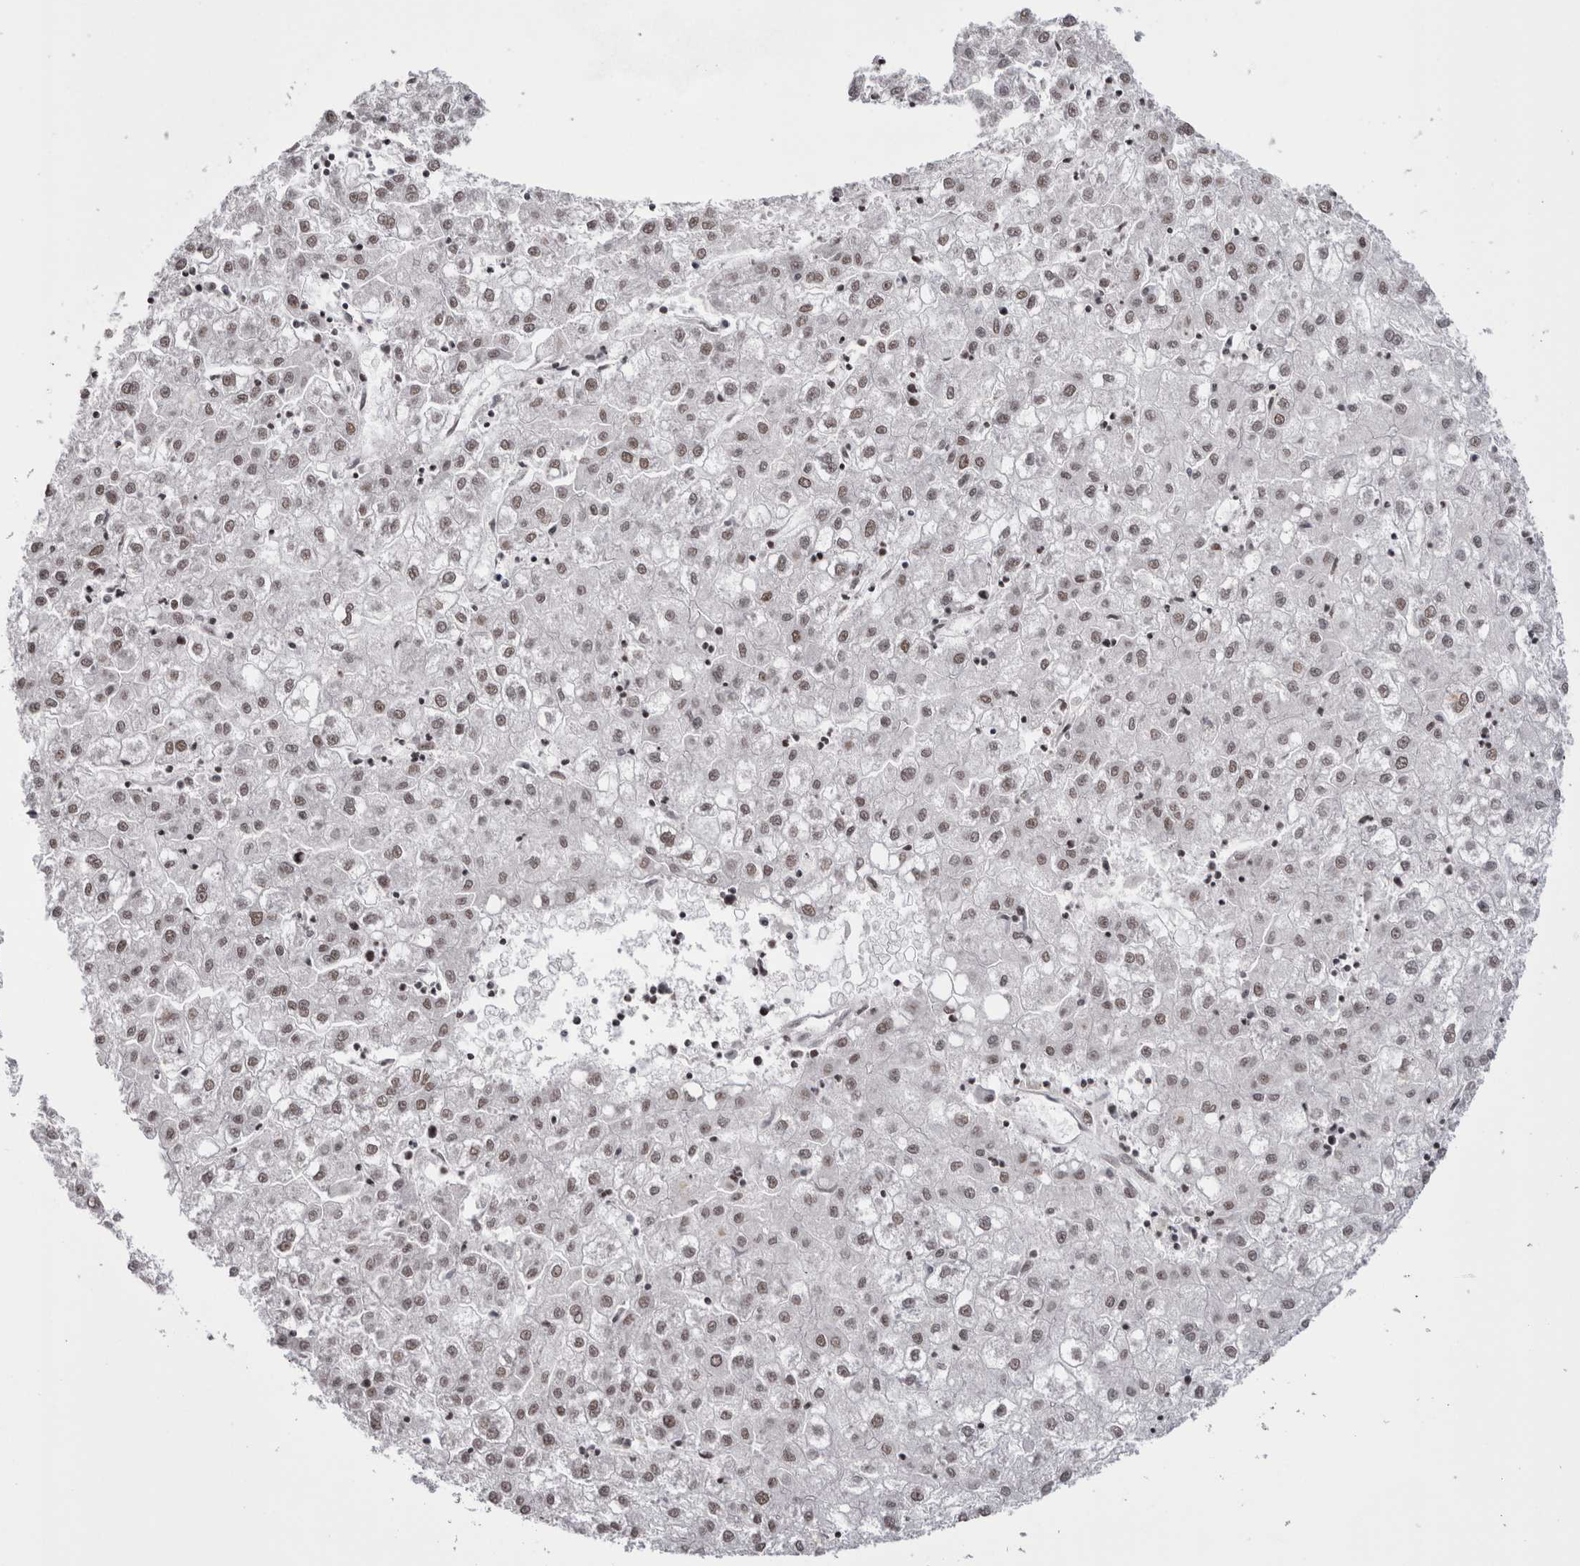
{"staining": {"intensity": "moderate", "quantity": ">75%", "location": "nuclear"}, "tissue": "liver cancer", "cell_type": "Tumor cells", "image_type": "cancer", "snomed": [{"axis": "morphology", "description": "Carcinoma, Hepatocellular, NOS"}, {"axis": "topography", "description": "Liver"}], "caption": "Tumor cells reveal medium levels of moderate nuclear positivity in approximately >75% of cells in liver cancer.", "gene": "SMC1A", "patient": {"sex": "male", "age": 72}}